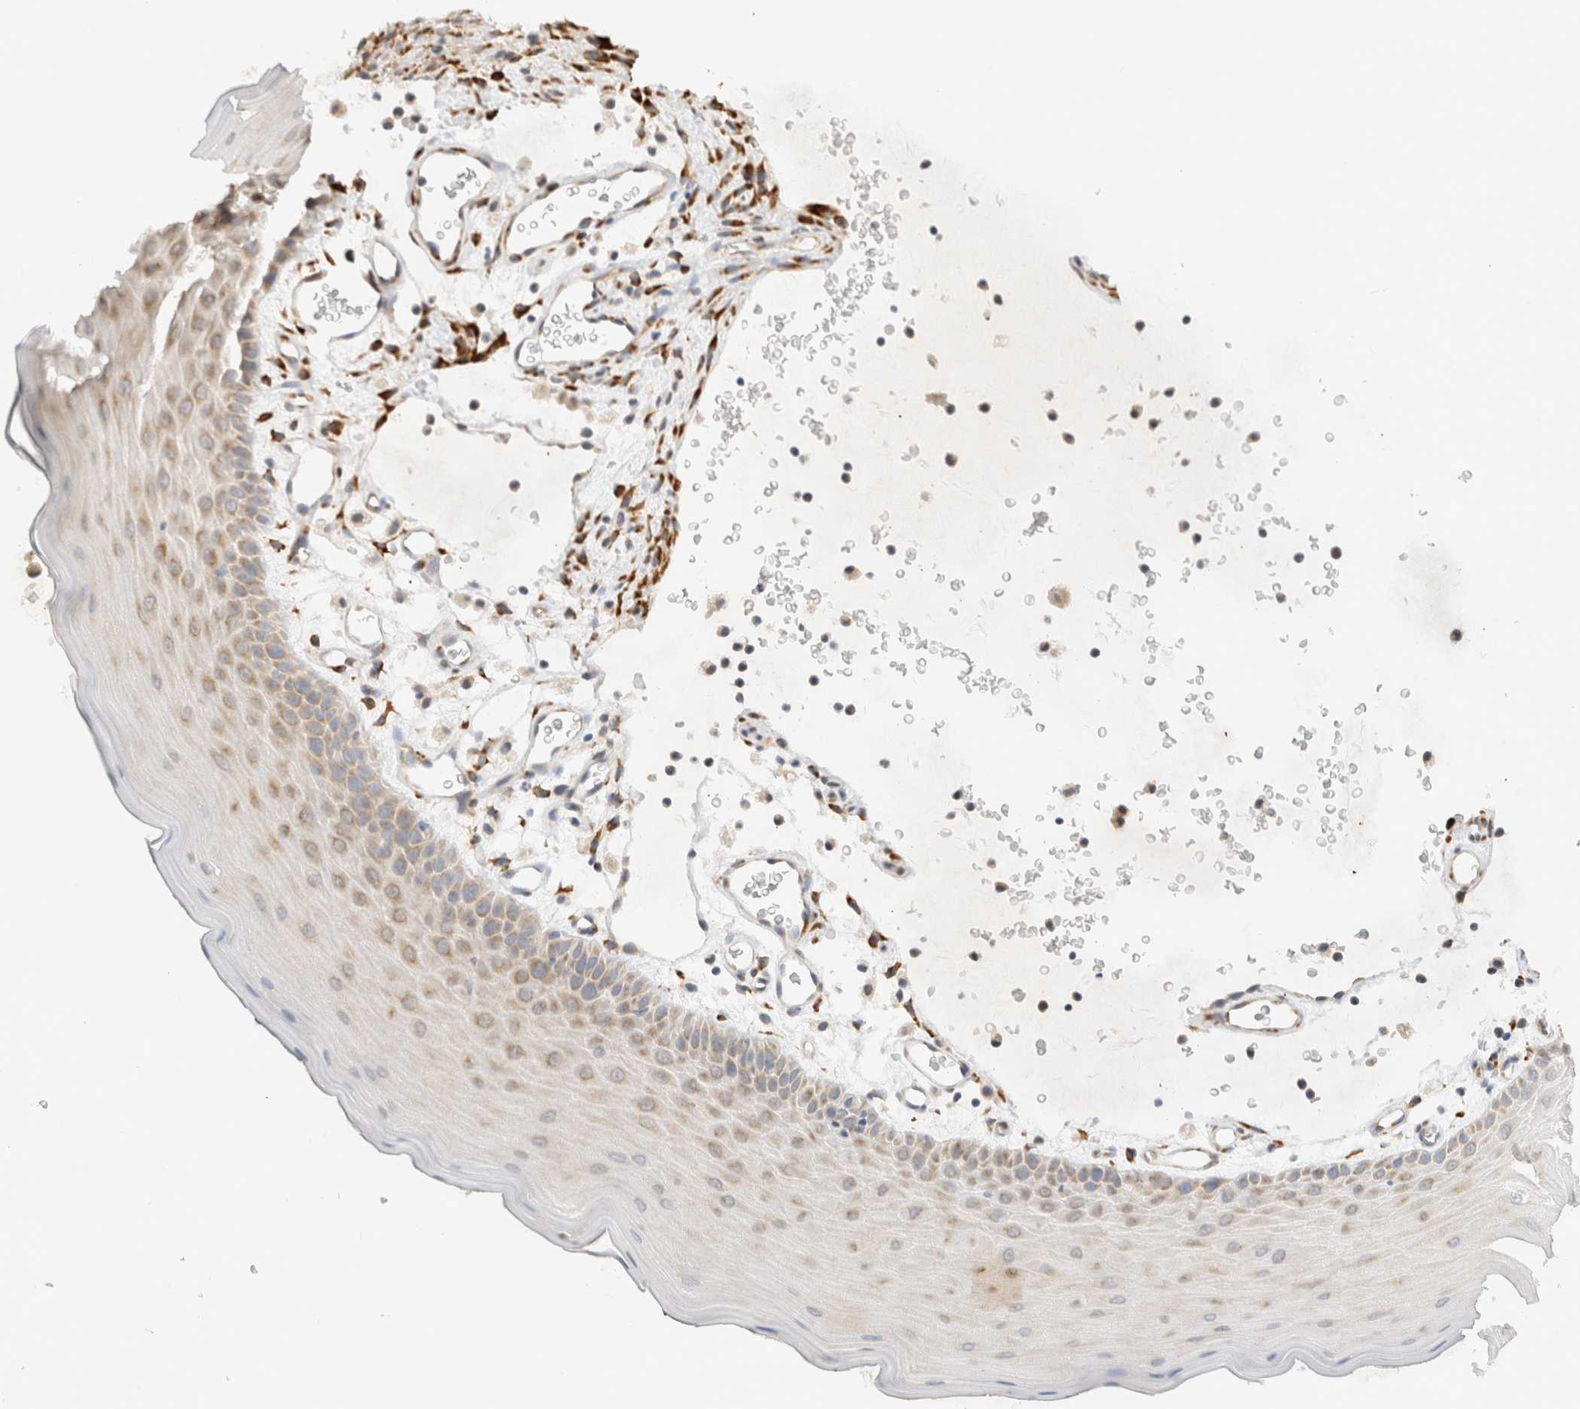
{"staining": {"intensity": "moderate", "quantity": "<25%", "location": "cytoplasmic/membranous"}, "tissue": "oral mucosa", "cell_type": "Squamous epithelial cells", "image_type": "normal", "snomed": [{"axis": "morphology", "description": "Normal tissue, NOS"}, {"axis": "topography", "description": "Oral tissue"}], "caption": "Oral mucosa stained with a brown dye exhibits moderate cytoplasmic/membranous positive positivity in about <25% of squamous epithelial cells.", "gene": "HDLBP", "patient": {"sex": "male", "age": 13}}